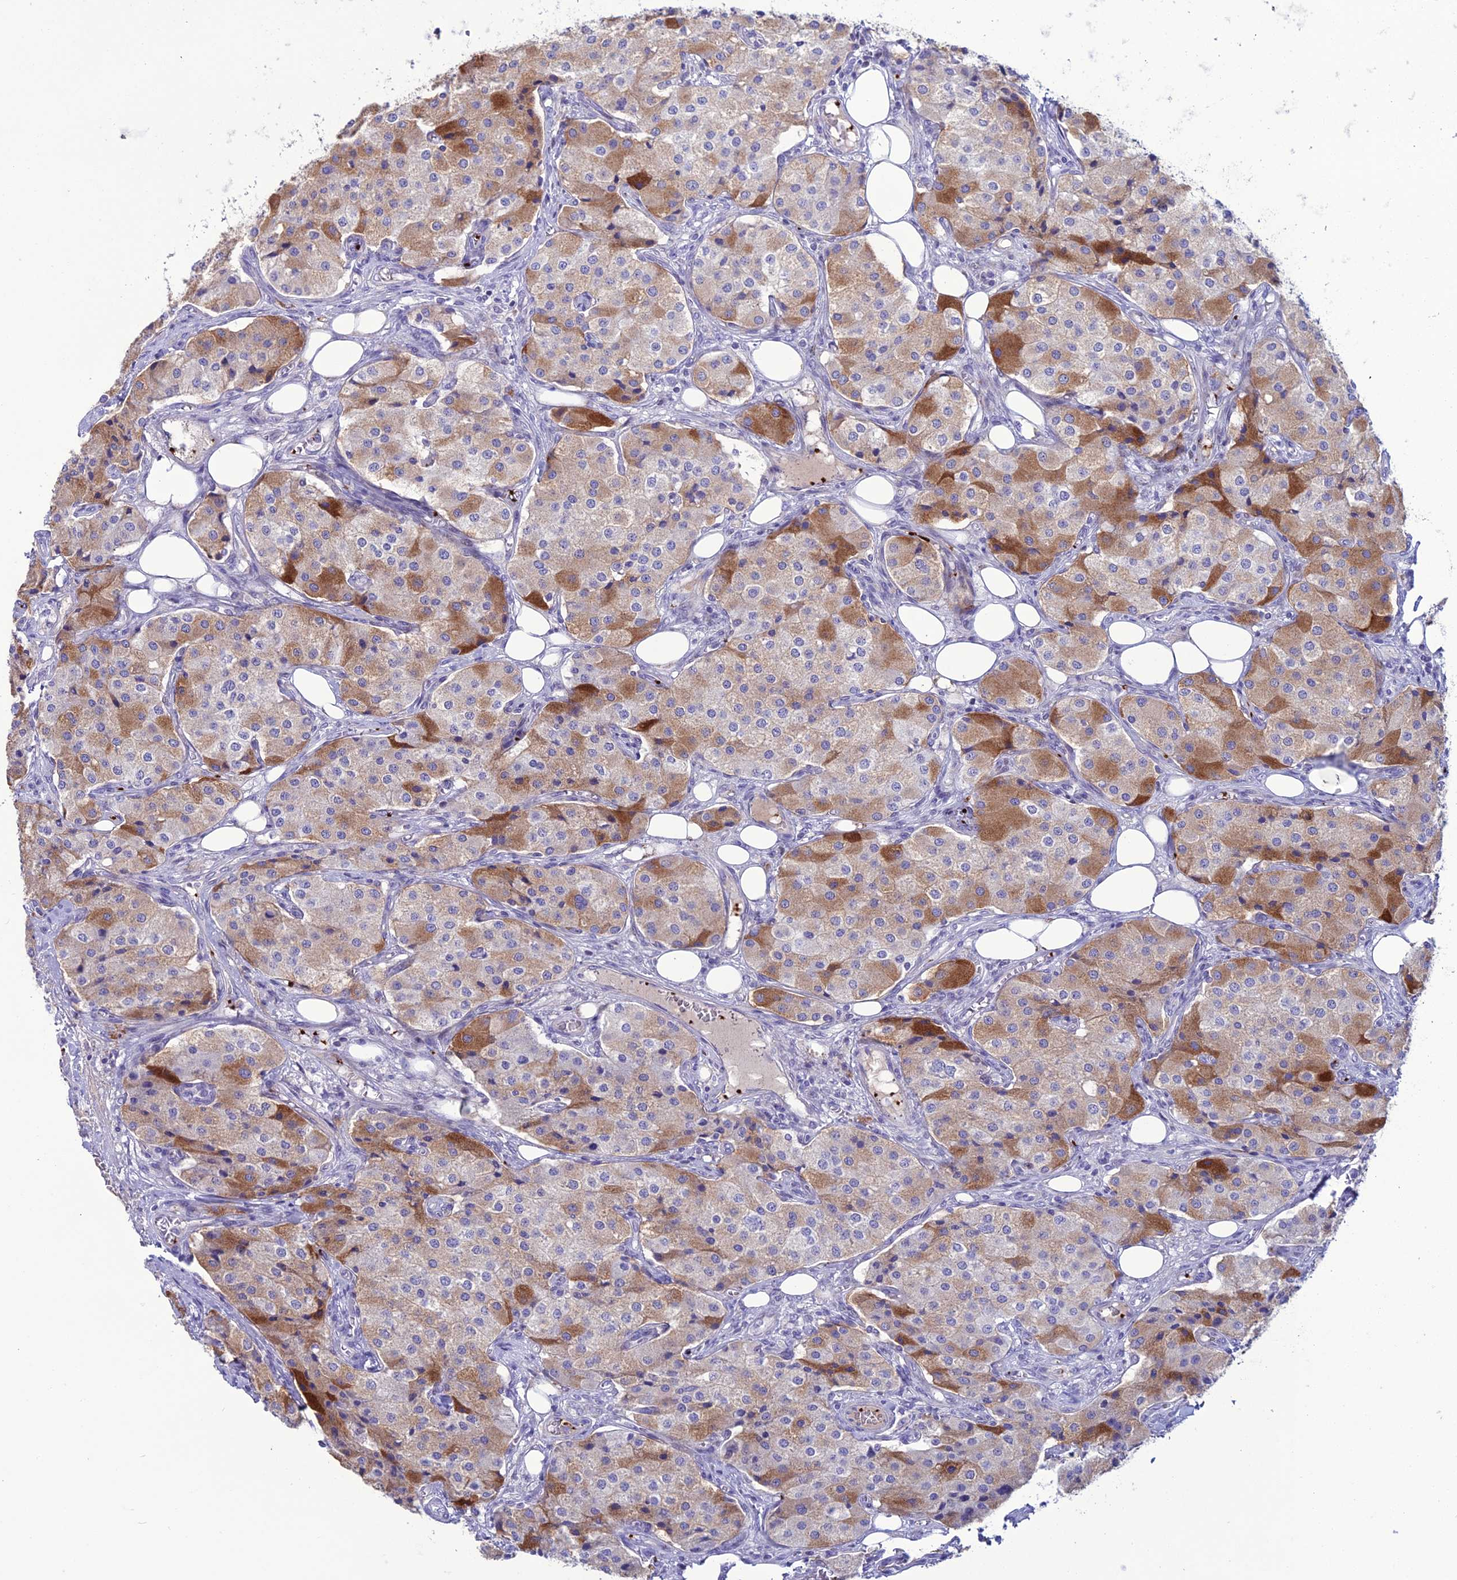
{"staining": {"intensity": "moderate", "quantity": "25%-75%", "location": "cytoplasmic/membranous"}, "tissue": "carcinoid", "cell_type": "Tumor cells", "image_type": "cancer", "snomed": [{"axis": "morphology", "description": "Carcinoid, malignant, NOS"}, {"axis": "topography", "description": "Colon"}], "caption": "Malignant carcinoid stained with DAB immunohistochemistry (IHC) displays medium levels of moderate cytoplasmic/membranous staining in about 25%-75% of tumor cells. (DAB (3,3'-diaminobenzidine) IHC, brown staining for protein, blue staining for nuclei).", "gene": "C21orf140", "patient": {"sex": "female", "age": 52}}